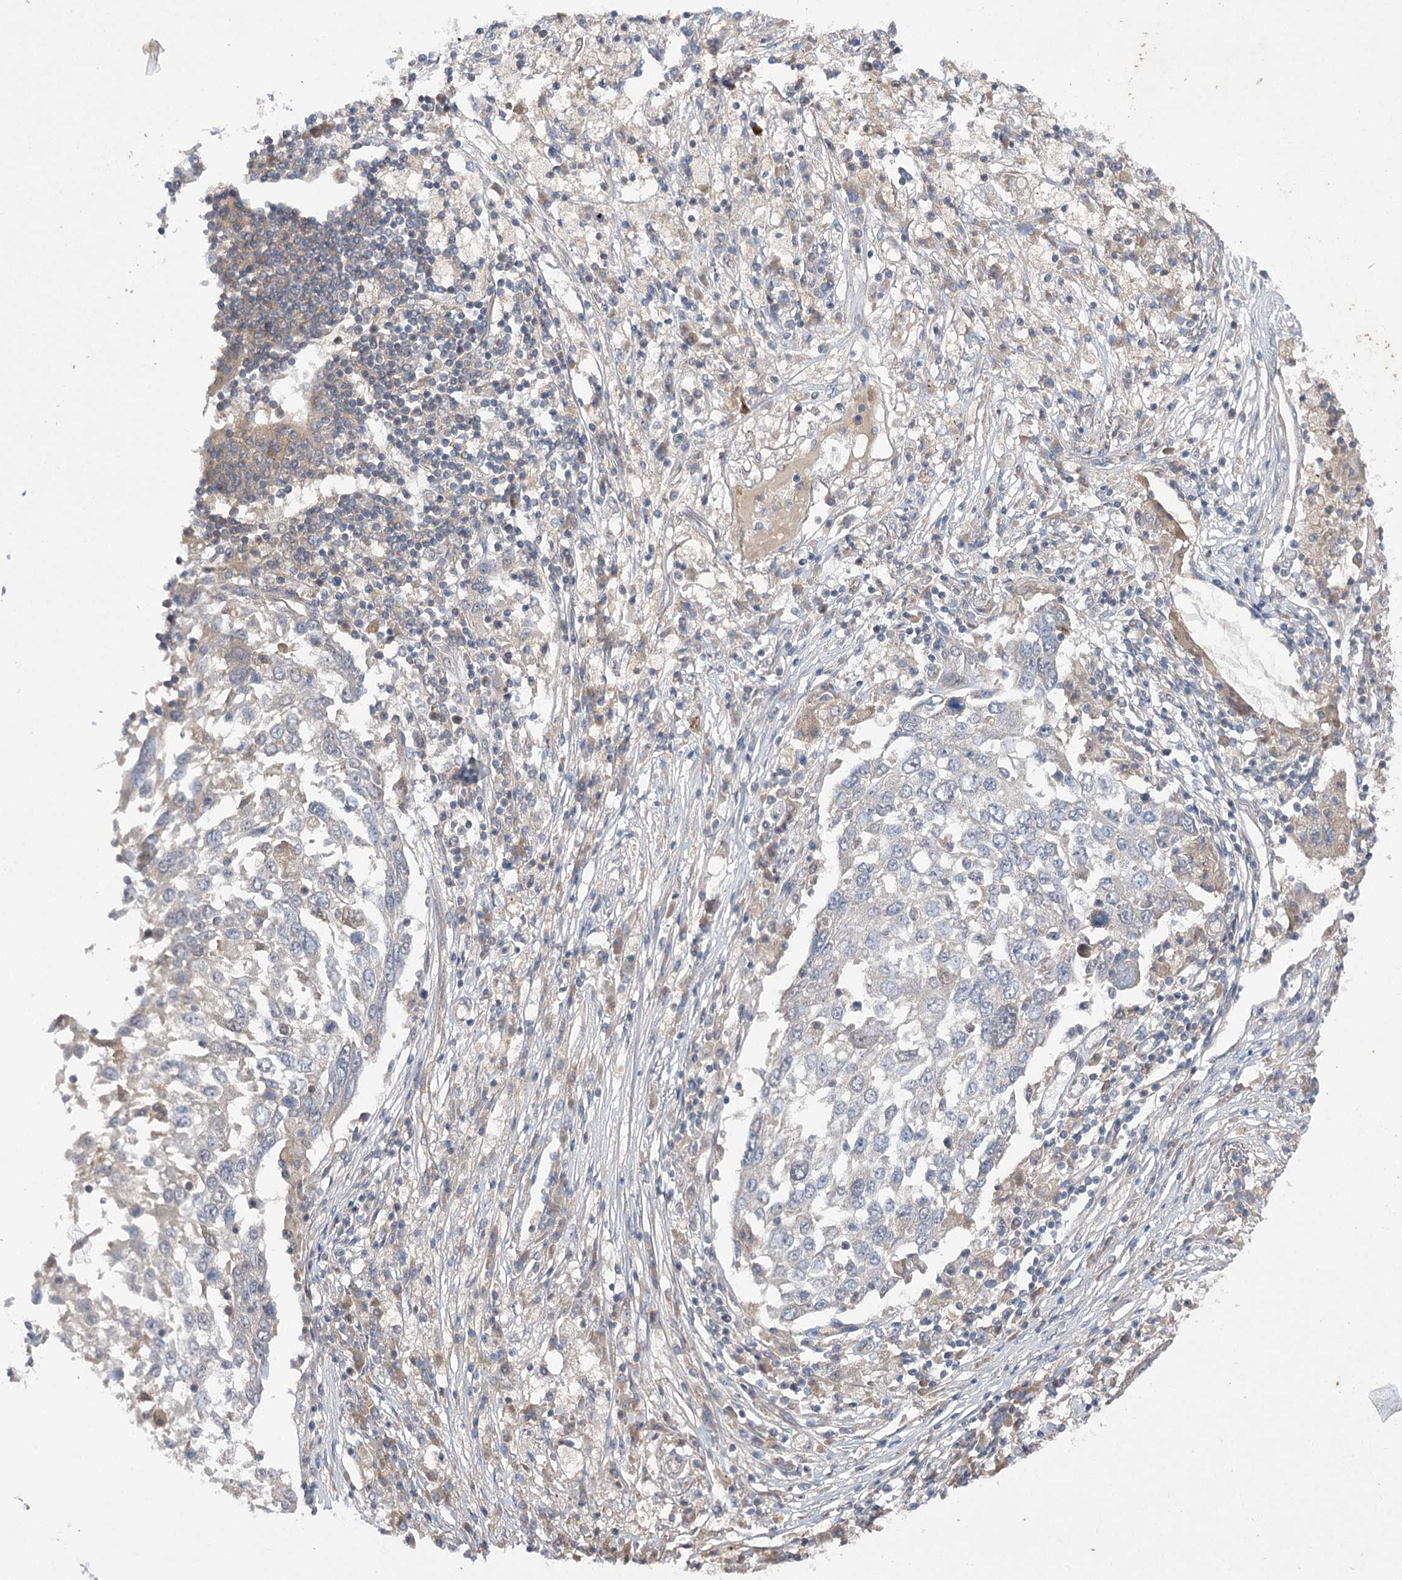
{"staining": {"intensity": "negative", "quantity": "none", "location": "none"}, "tissue": "lung cancer", "cell_type": "Tumor cells", "image_type": "cancer", "snomed": [{"axis": "morphology", "description": "Squamous cell carcinoma, NOS"}, {"axis": "topography", "description": "Lung"}], "caption": "IHC of lung cancer (squamous cell carcinoma) reveals no expression in tumor cells.", "gene": "BCR", "patient": {"sex": "male", "age": 65}}